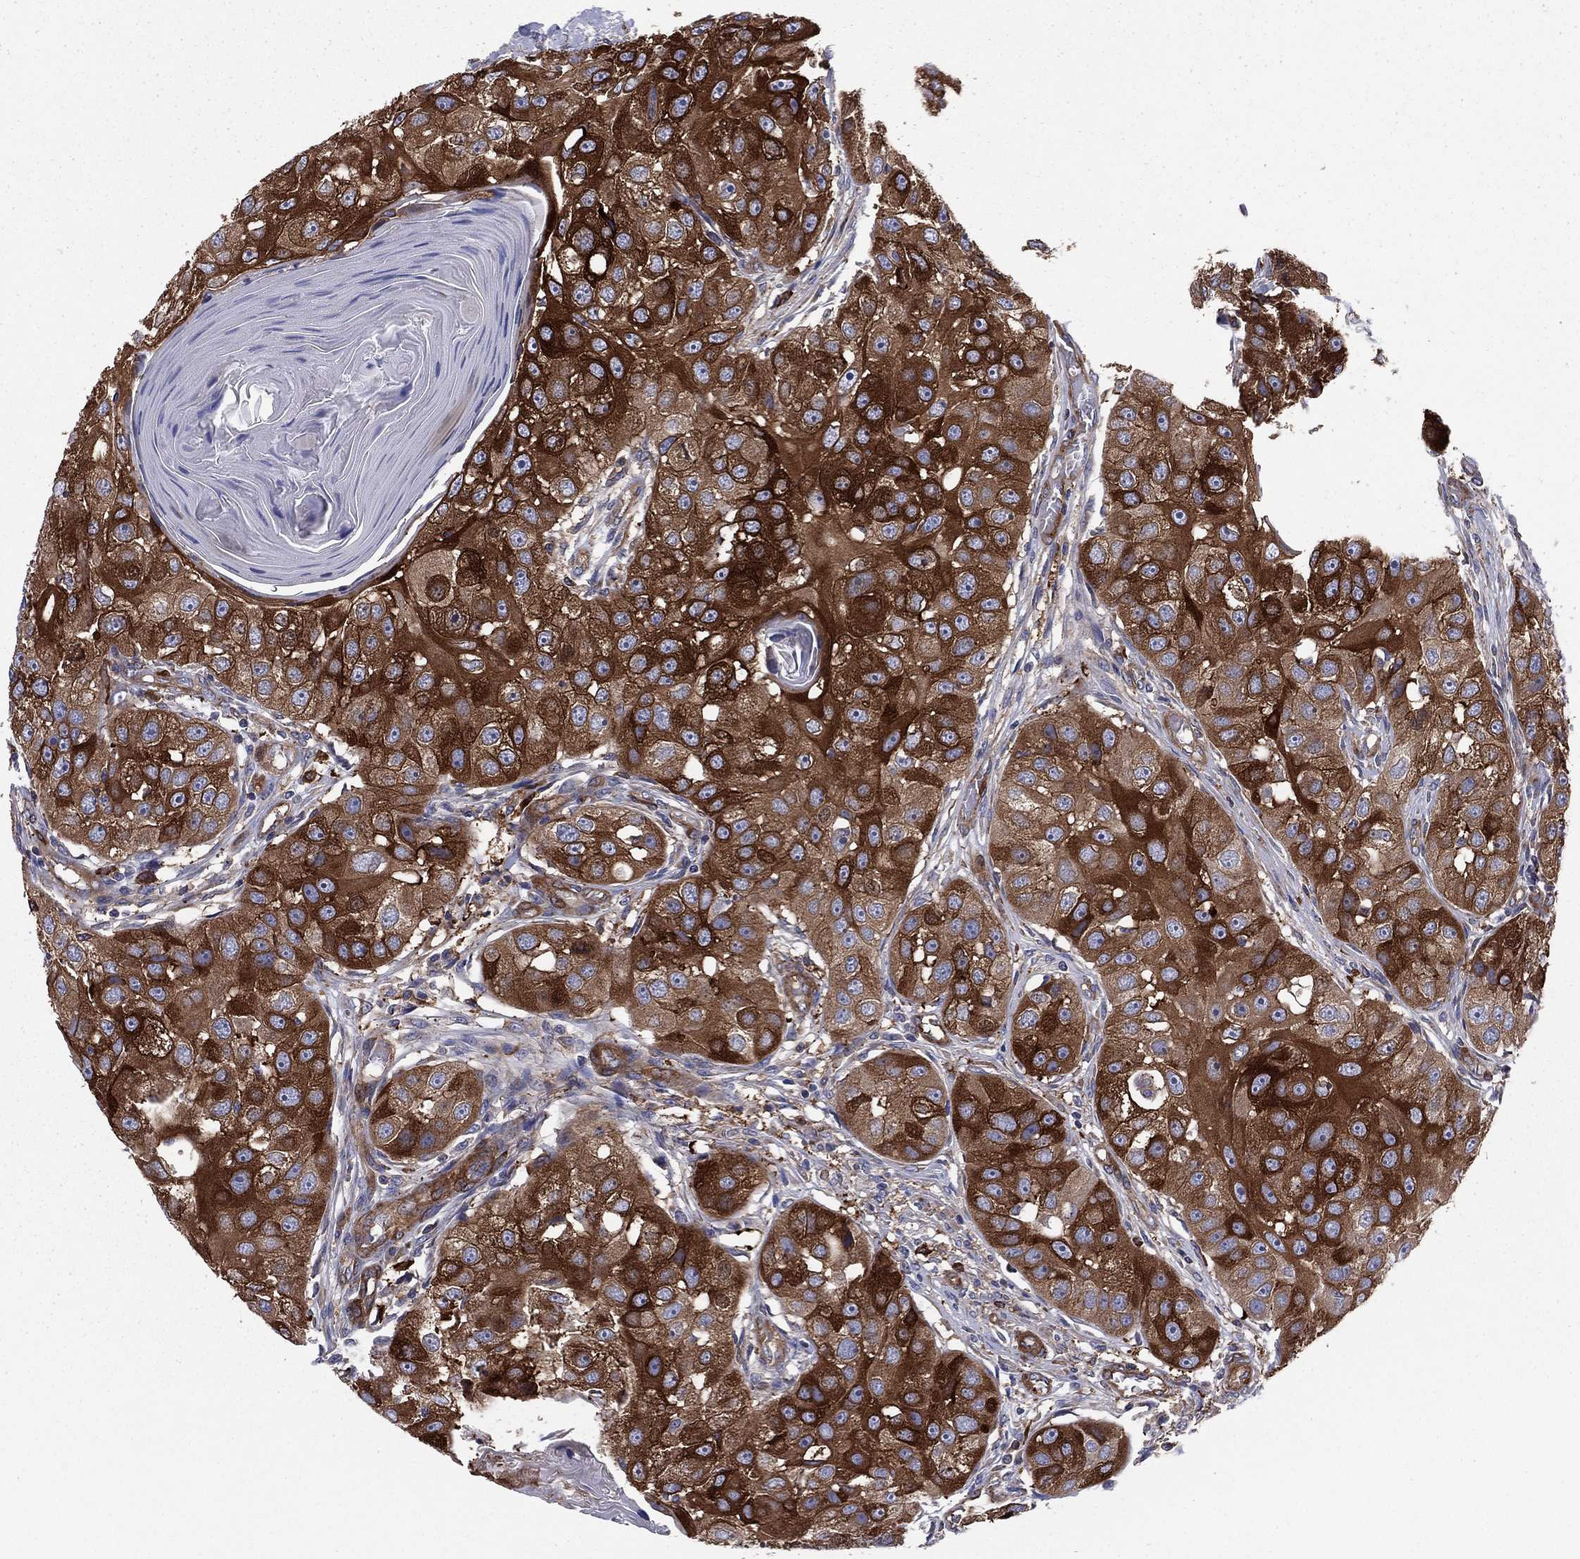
{"staining": {"intensity": "strong", "quantity": ">75%", "location": "cytoplasmic/membranous"}, "tissue": "head and neck cancer", "cell_type": "Tumor cells", "image_type": "cancer", "snomed": [{"axis": "morphology", "description": "Normal tissue, NOS"}, {"axis": "morphology", "description": "Squamous cell carcinoma, NOS"}, {"axis": "topography", "description": "Skeletal muscle"}, {"axis": "topography", "description": "Head-Neck"}], "caption": "A high amount of strong cytoplasmic/membranous staining is present in approximately >75% of tumor cells in squamous cell carcinoma (head and neck) tissue.", "gene": "EHBP1L1", "patient": {"sex": "male", "age": 51}}